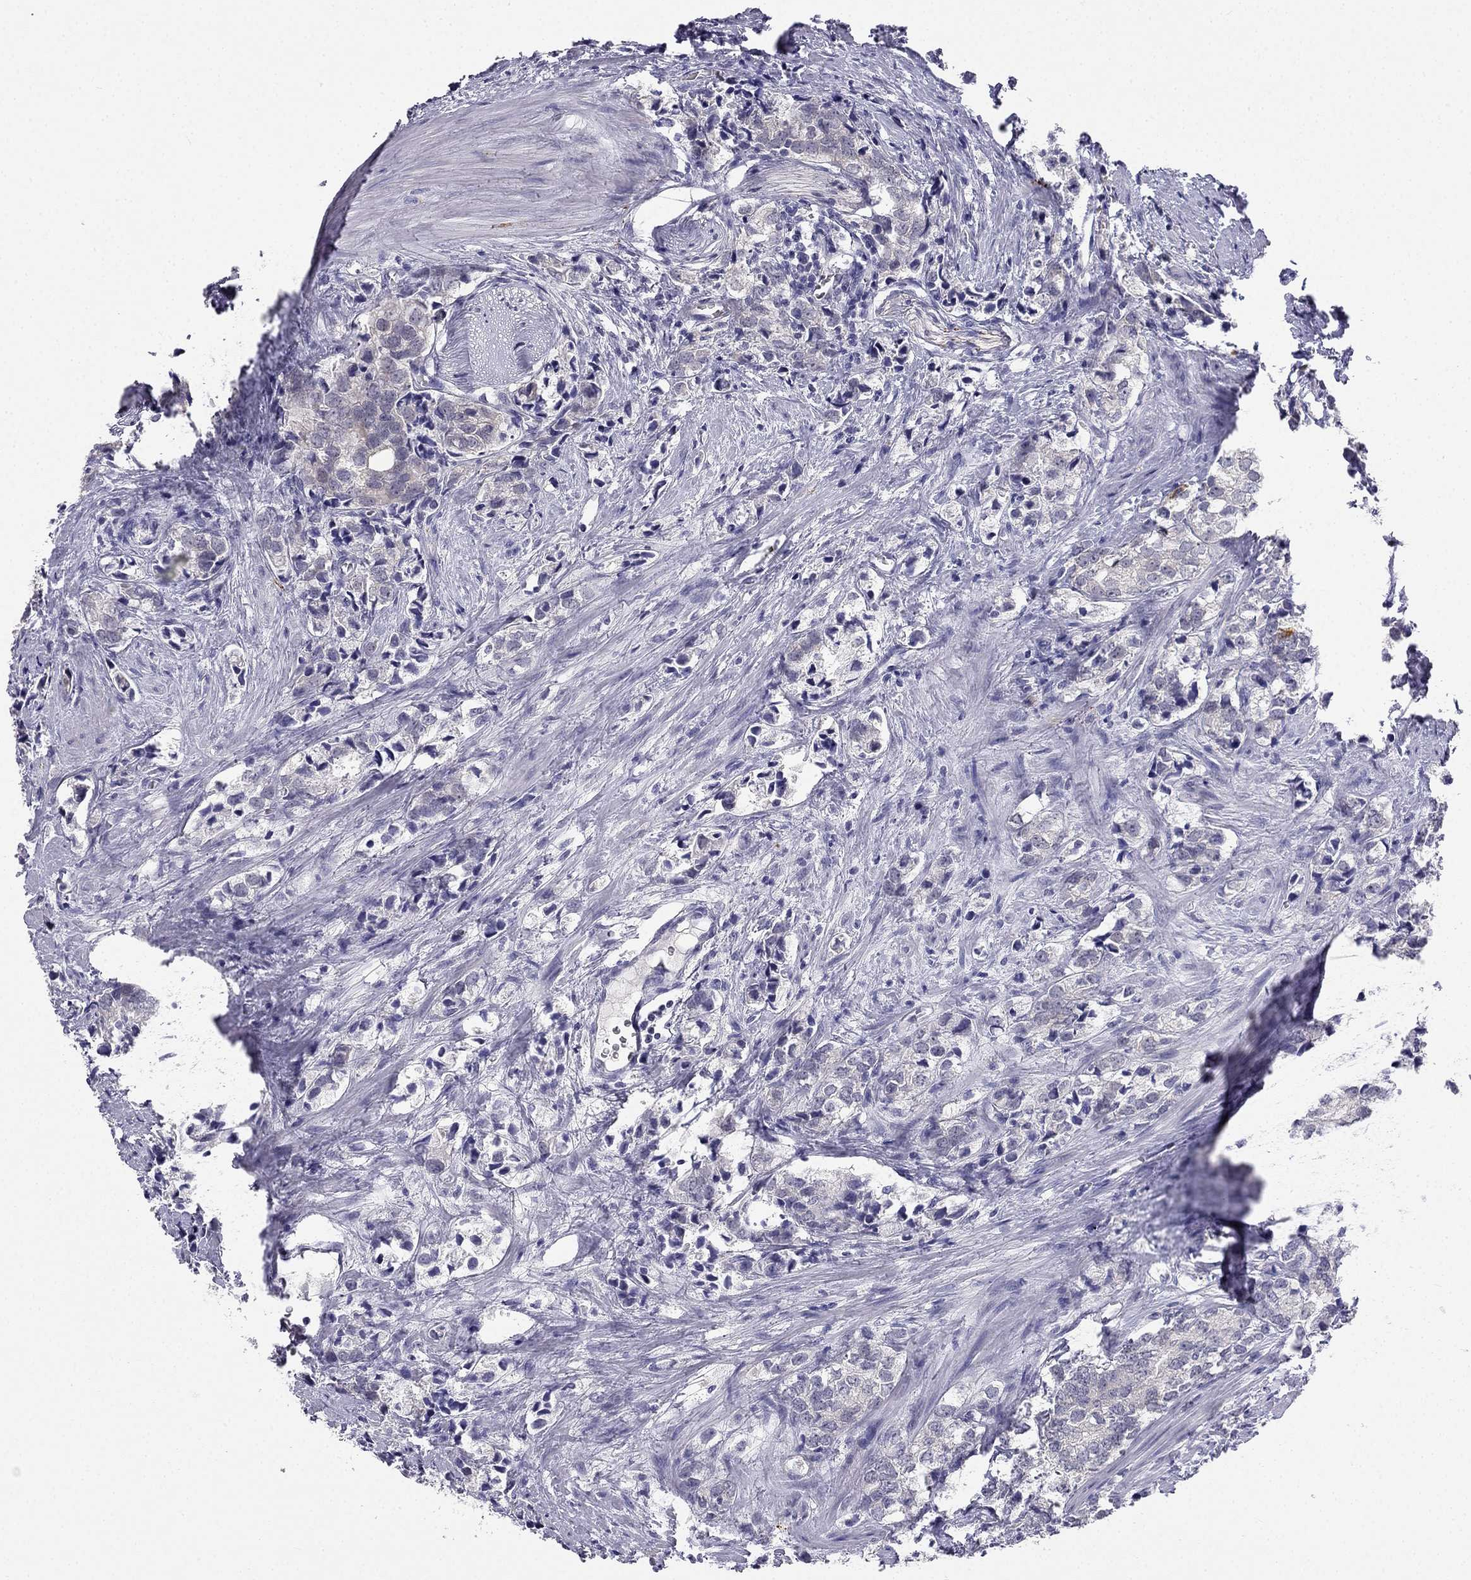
{"staining": {"intensity": "negative", "quantity": "none", "location": "none"}, "tissue": "prostate cancer", "cell_type": "Tumor cells", "image_type": "cancer", "snomed": [{"axis": "morphology", "description": "Adenocarcinoma, NOS"}, {"axis": "topography", "description": "Prostate and seminal vesicle, NOS"}], "caption": "Tumor cells show no significant expression in adenocarcinoma (prostate). (DAB IHC with hematoxylin counter stain).", "gene": "C16orf89", "patient": {"sex": "male", "age": 63}}